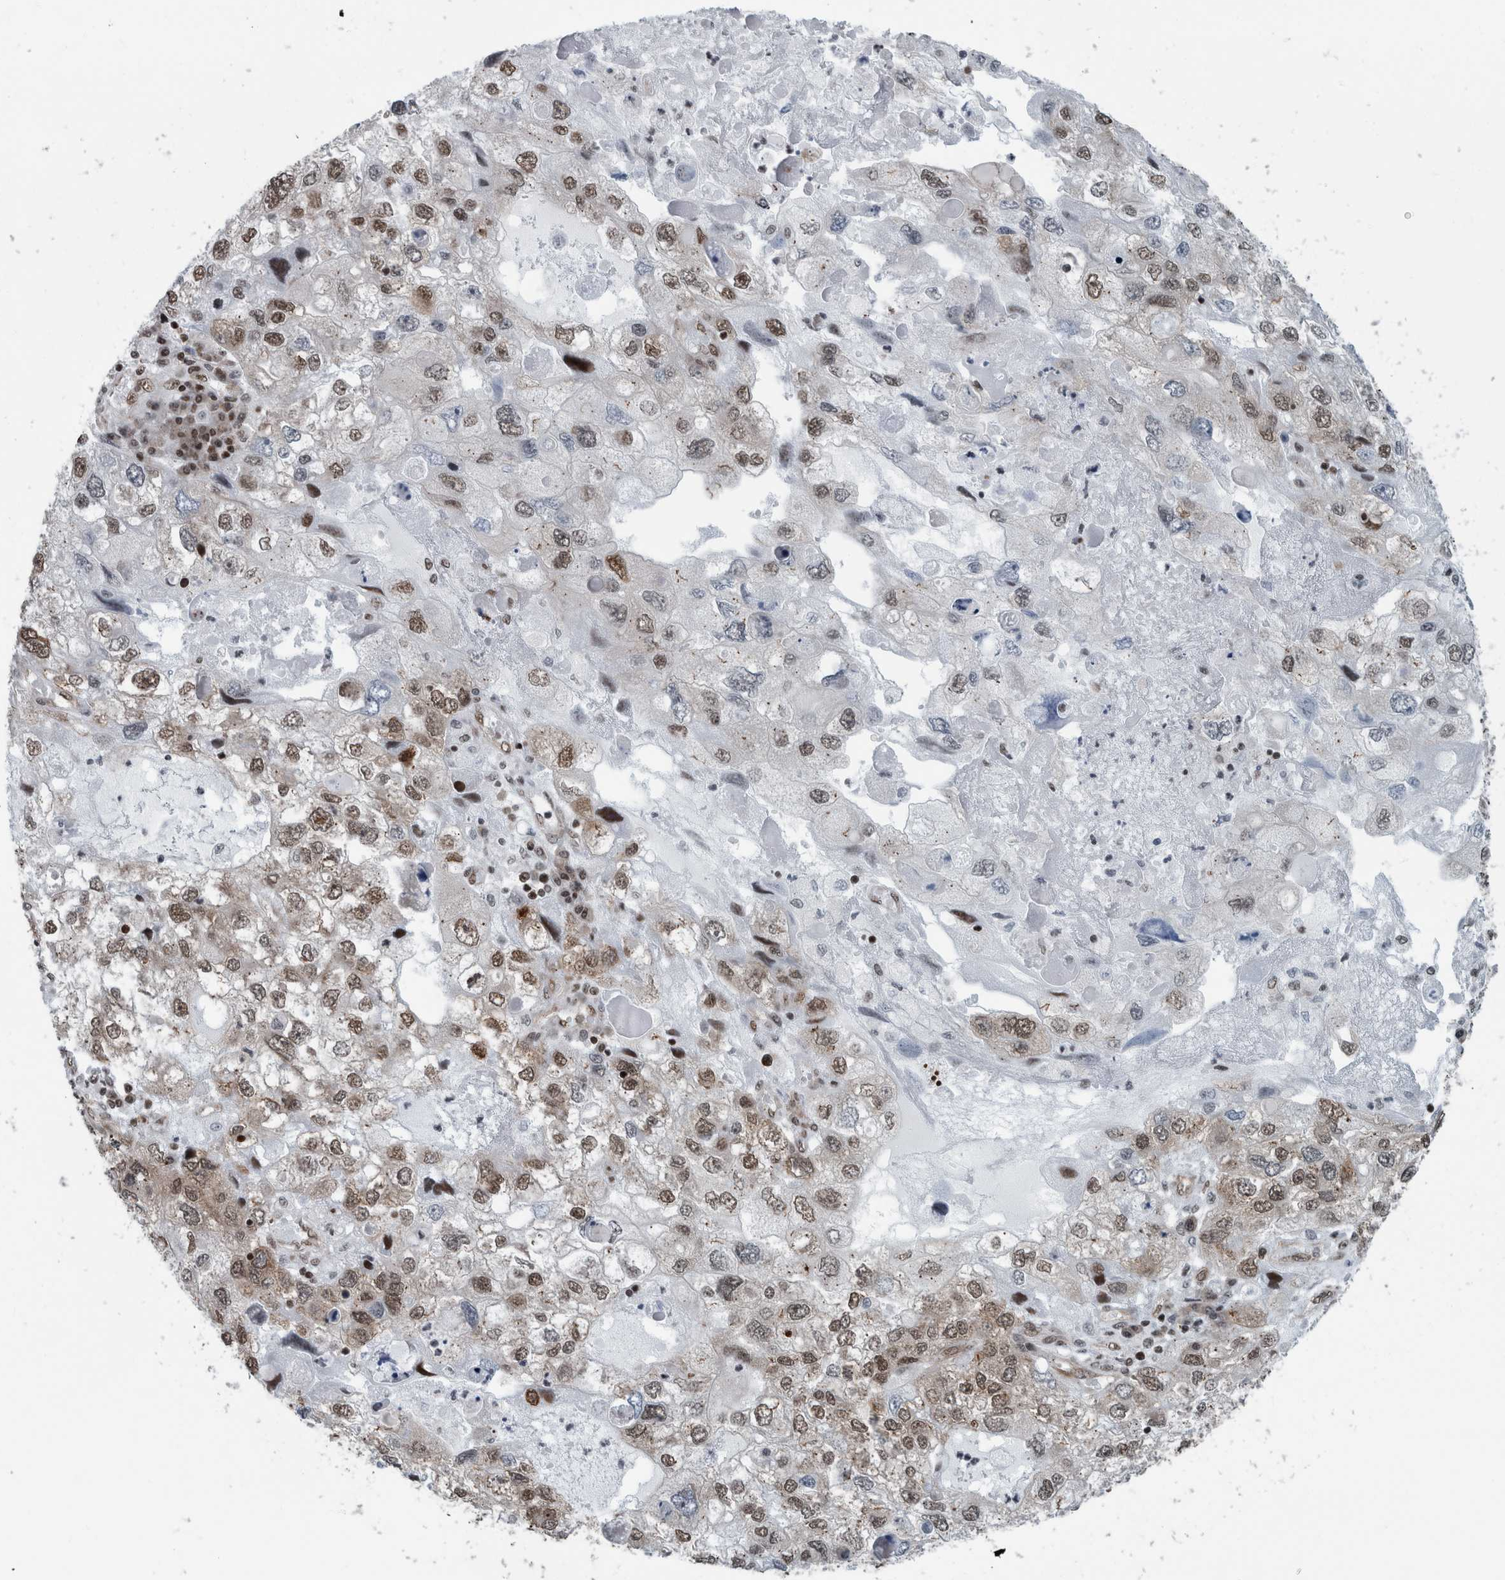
{"staining": {"intensity": "moderate", "quantity": ">75%", "location": "nuclear"}, "tissue": "endometrial cancer", "cell_type": "Tumor cells", "image_type": "cancer", "snomed": [{"axis": "morphology", "description": "Adenocarcinoma, NOS"}, {"axis": "topography", "description": "Endometrium"}], "caption": "The image reveals a brown stain indicating the presence of a protein in the nuclear of tumor cells in adenocarcinoma (endometrial).", "gene": "DNMT3A", "patient": {"sex": "female", "age": 49}}